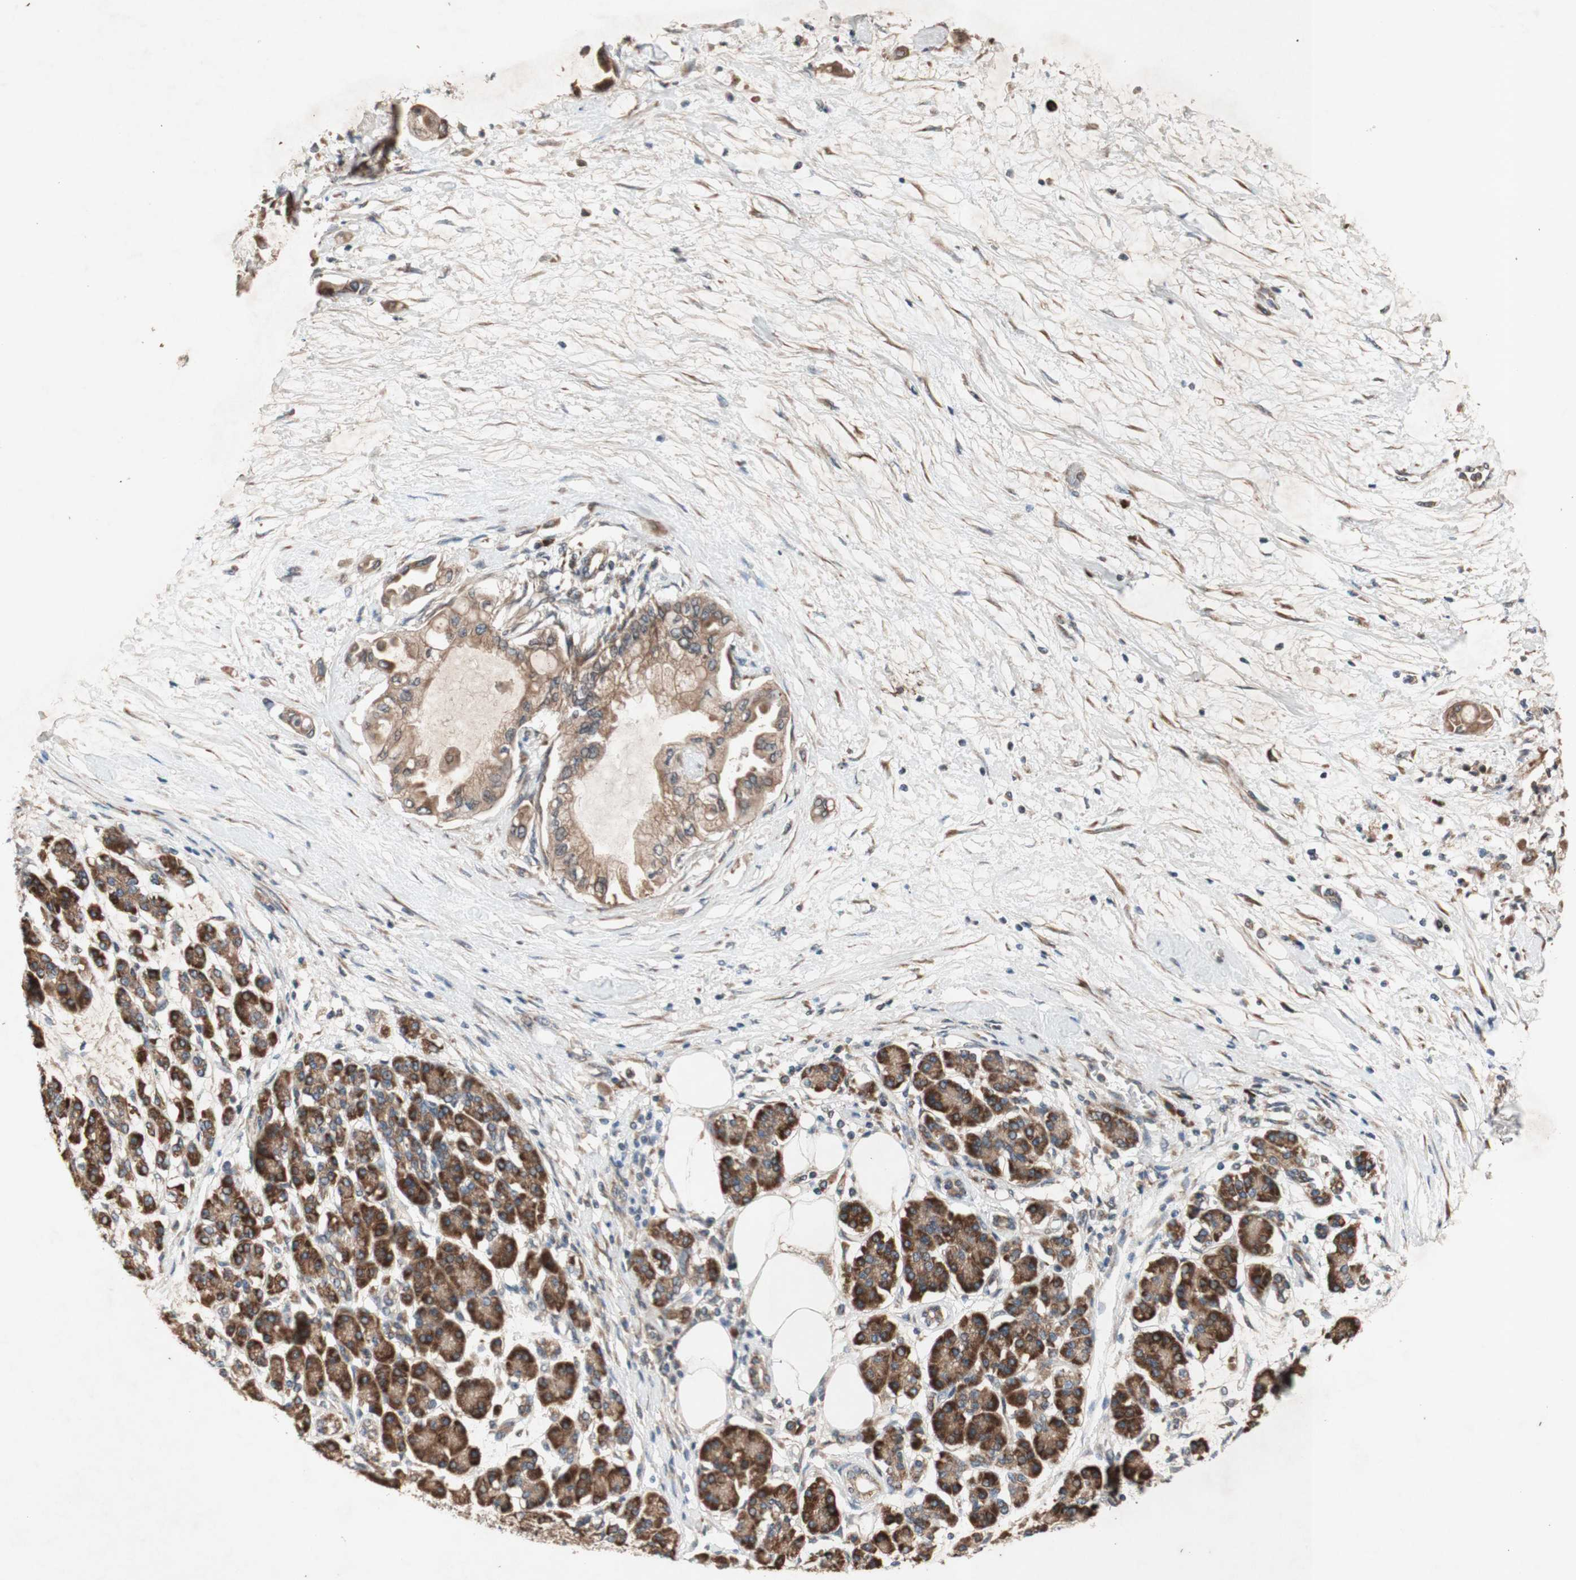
{"staining": {"intensity": "moderate", "quantity": ">75%", "location": "cytoplasmic/membranous"}, "tissue": "pancreatic cancer", "cell_type": "Tumor cells", "image_type": "cancer", "snomed": [{"axis": "morphology", "description": "Adenocarcinoma, NOS"}, {"axis": "morphology", "description": "Adenocarcinoma, metastatic, NOS"}, {"axis": "topography", "description": "Lymph node"}, {"axis": "topography", "description": "Pancreas"}, {"axis": "topography", "description": "Duodenum"}], "caption": "Pancreatic cancer (metastatic adenocarcinoma) stained for a protein (brown) demonstrates moderate cytoplasmic/membranous positive expression in approximately >75% of tumor cells.", "gene": "DDOST", "patient": {"sex": "female", "age": 64}}